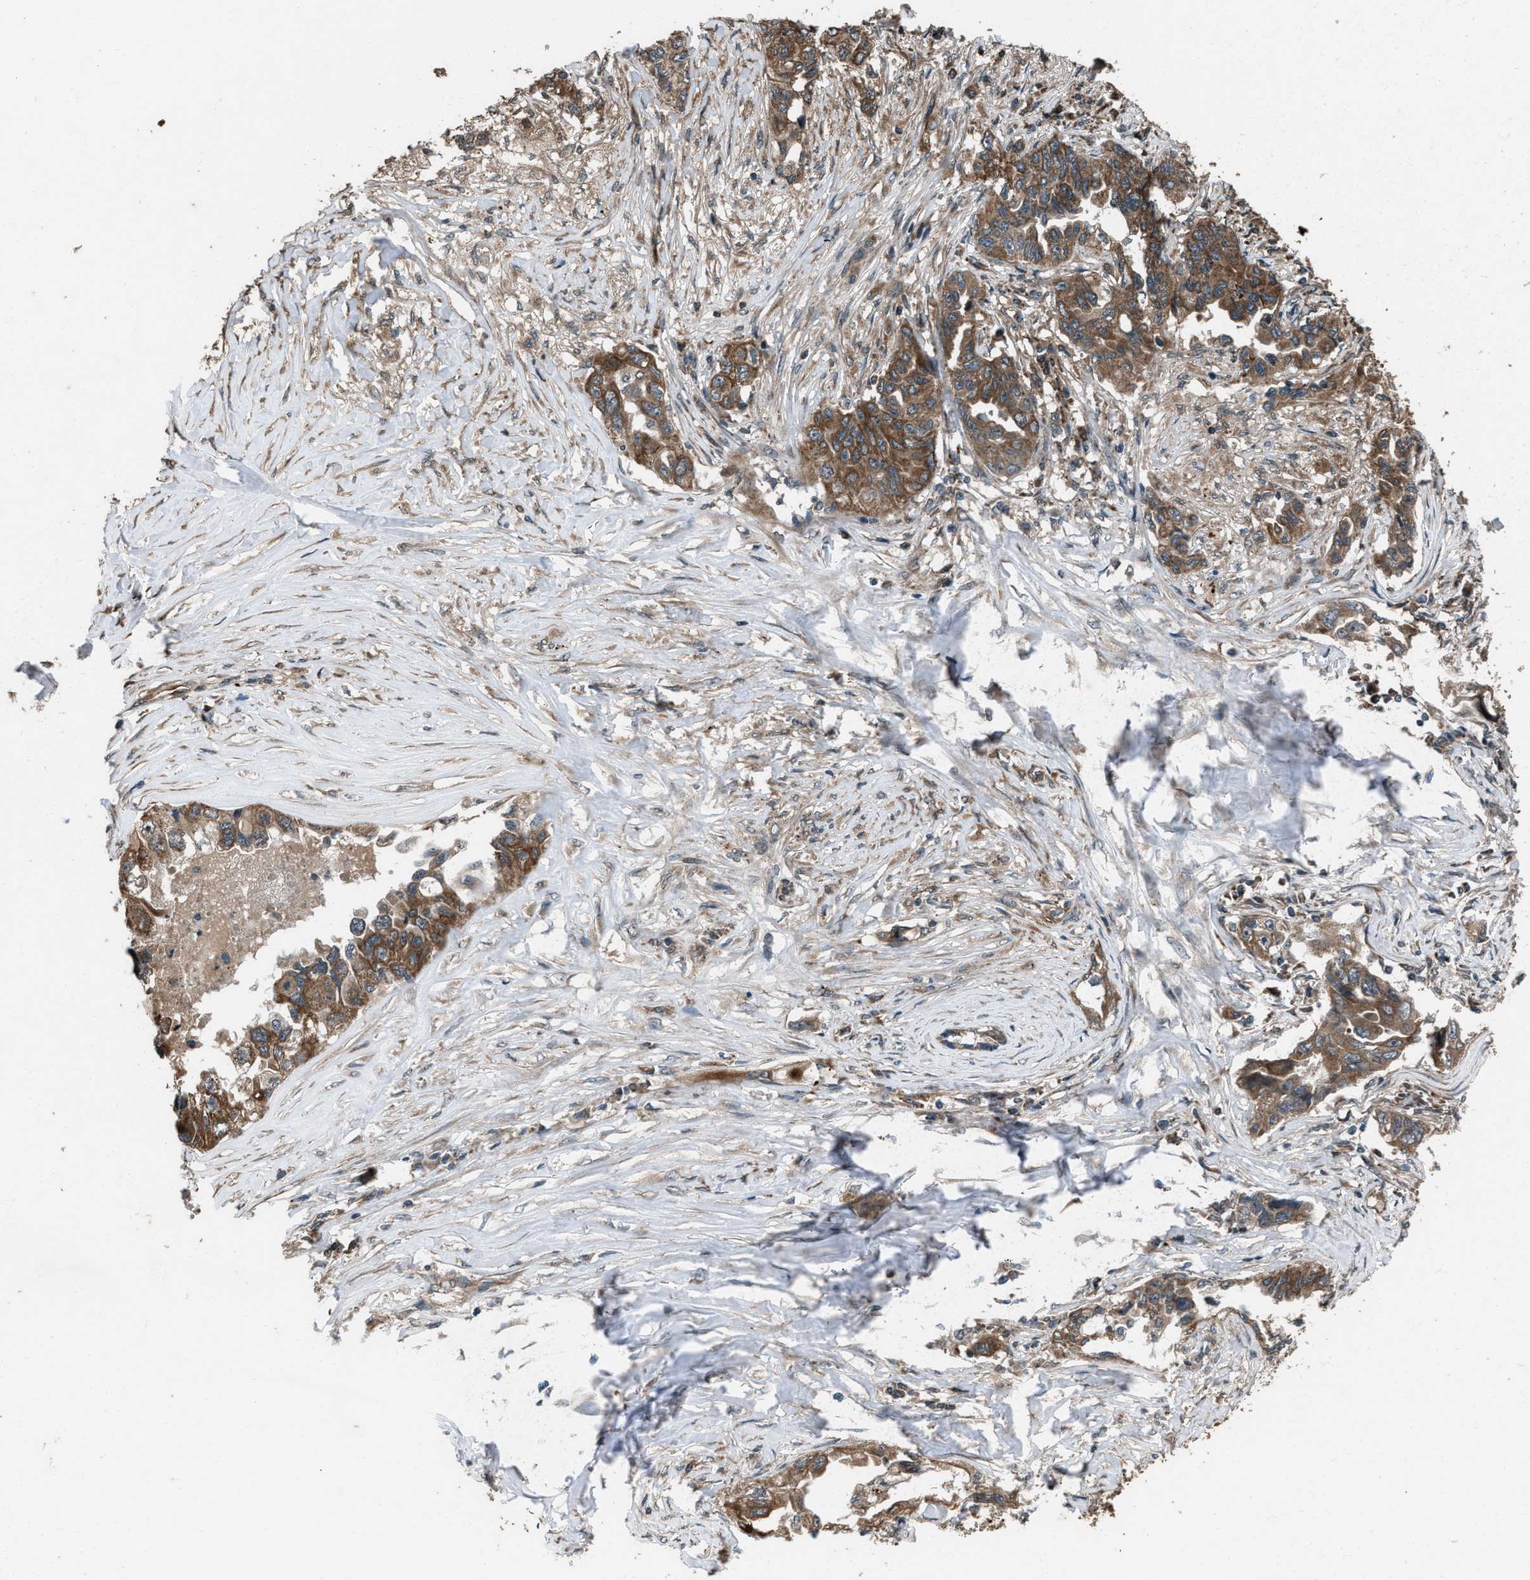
{"staining": {"intensity": "moderate", "quantity": ">75%", "location": "cytoplasmic/membranous"}, "tissue": "lung cancer", "cell_type": "Tumor cells", "image_type": "cancer", "snomed": [{"axis": "morphology", "description": "Adenocarcinoma, NOS"}, {"axis": "topography", "description": "Lung"}], "caption": "Immunohistochemistry (IHC) (DAB) staining of human lung cancer exhibits moderate cytoplasmic/membranous protein staining in about >75% of tumor cells.", "gene": "IRAK4", "patient": {"sex": "female", "age": 51}}